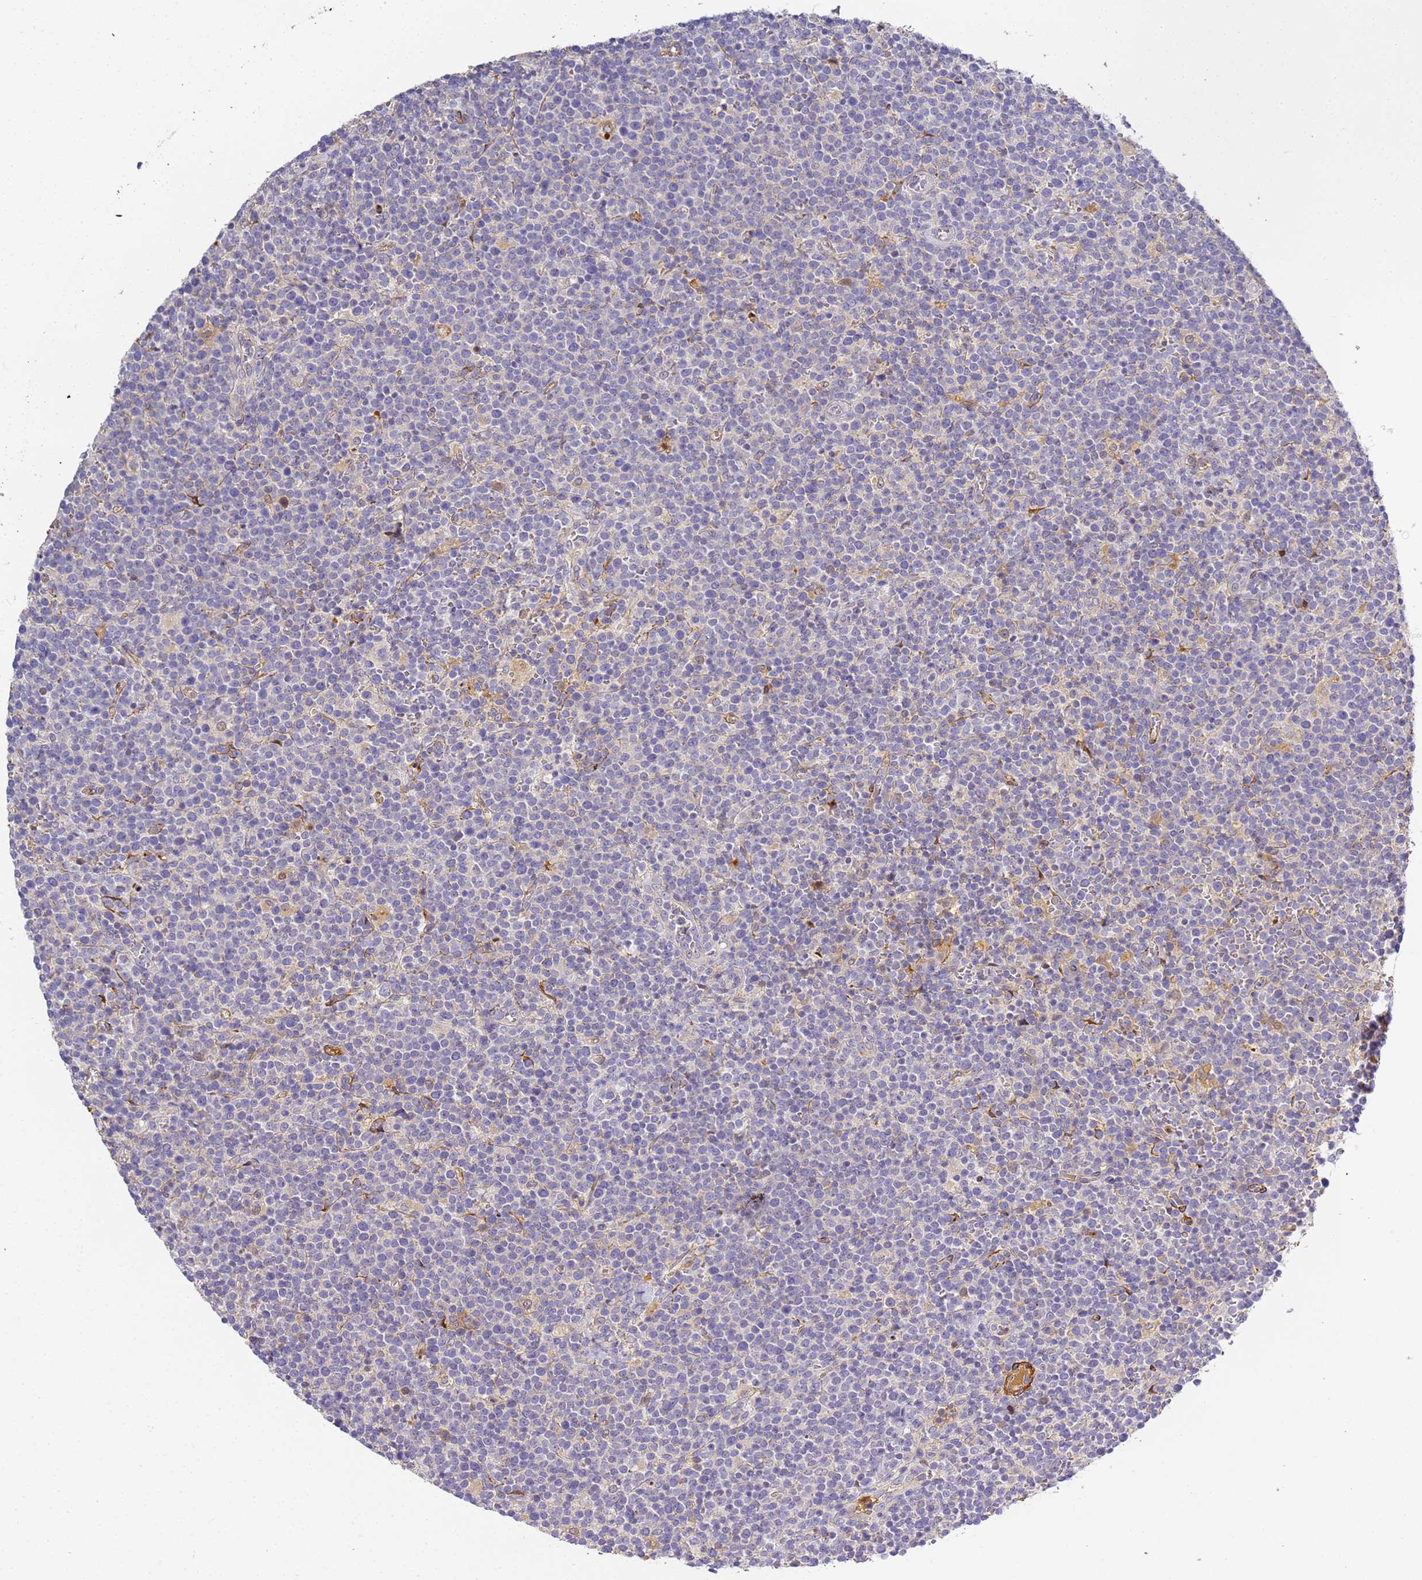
{"staining": {"intensity": "negative", "quantity": "none", "location": "none"}, "tissue": "lymphoma", "cell_type": "Tumor cells", "image_type": "cancer", "snomed": [{"axis": "morphology", "description": "Malignant lymphoma, non-Hodgkin's type, High grade"}, {"axis": "topography", "description": "Lymph node"}], "caption": "A photomicrograph of human high-grade malignant lymphoma, non-Hodgkin's type is negative for staining in tumor cells.", "gene": "CFH", "patient": {"sex": "male", "age": 61}}